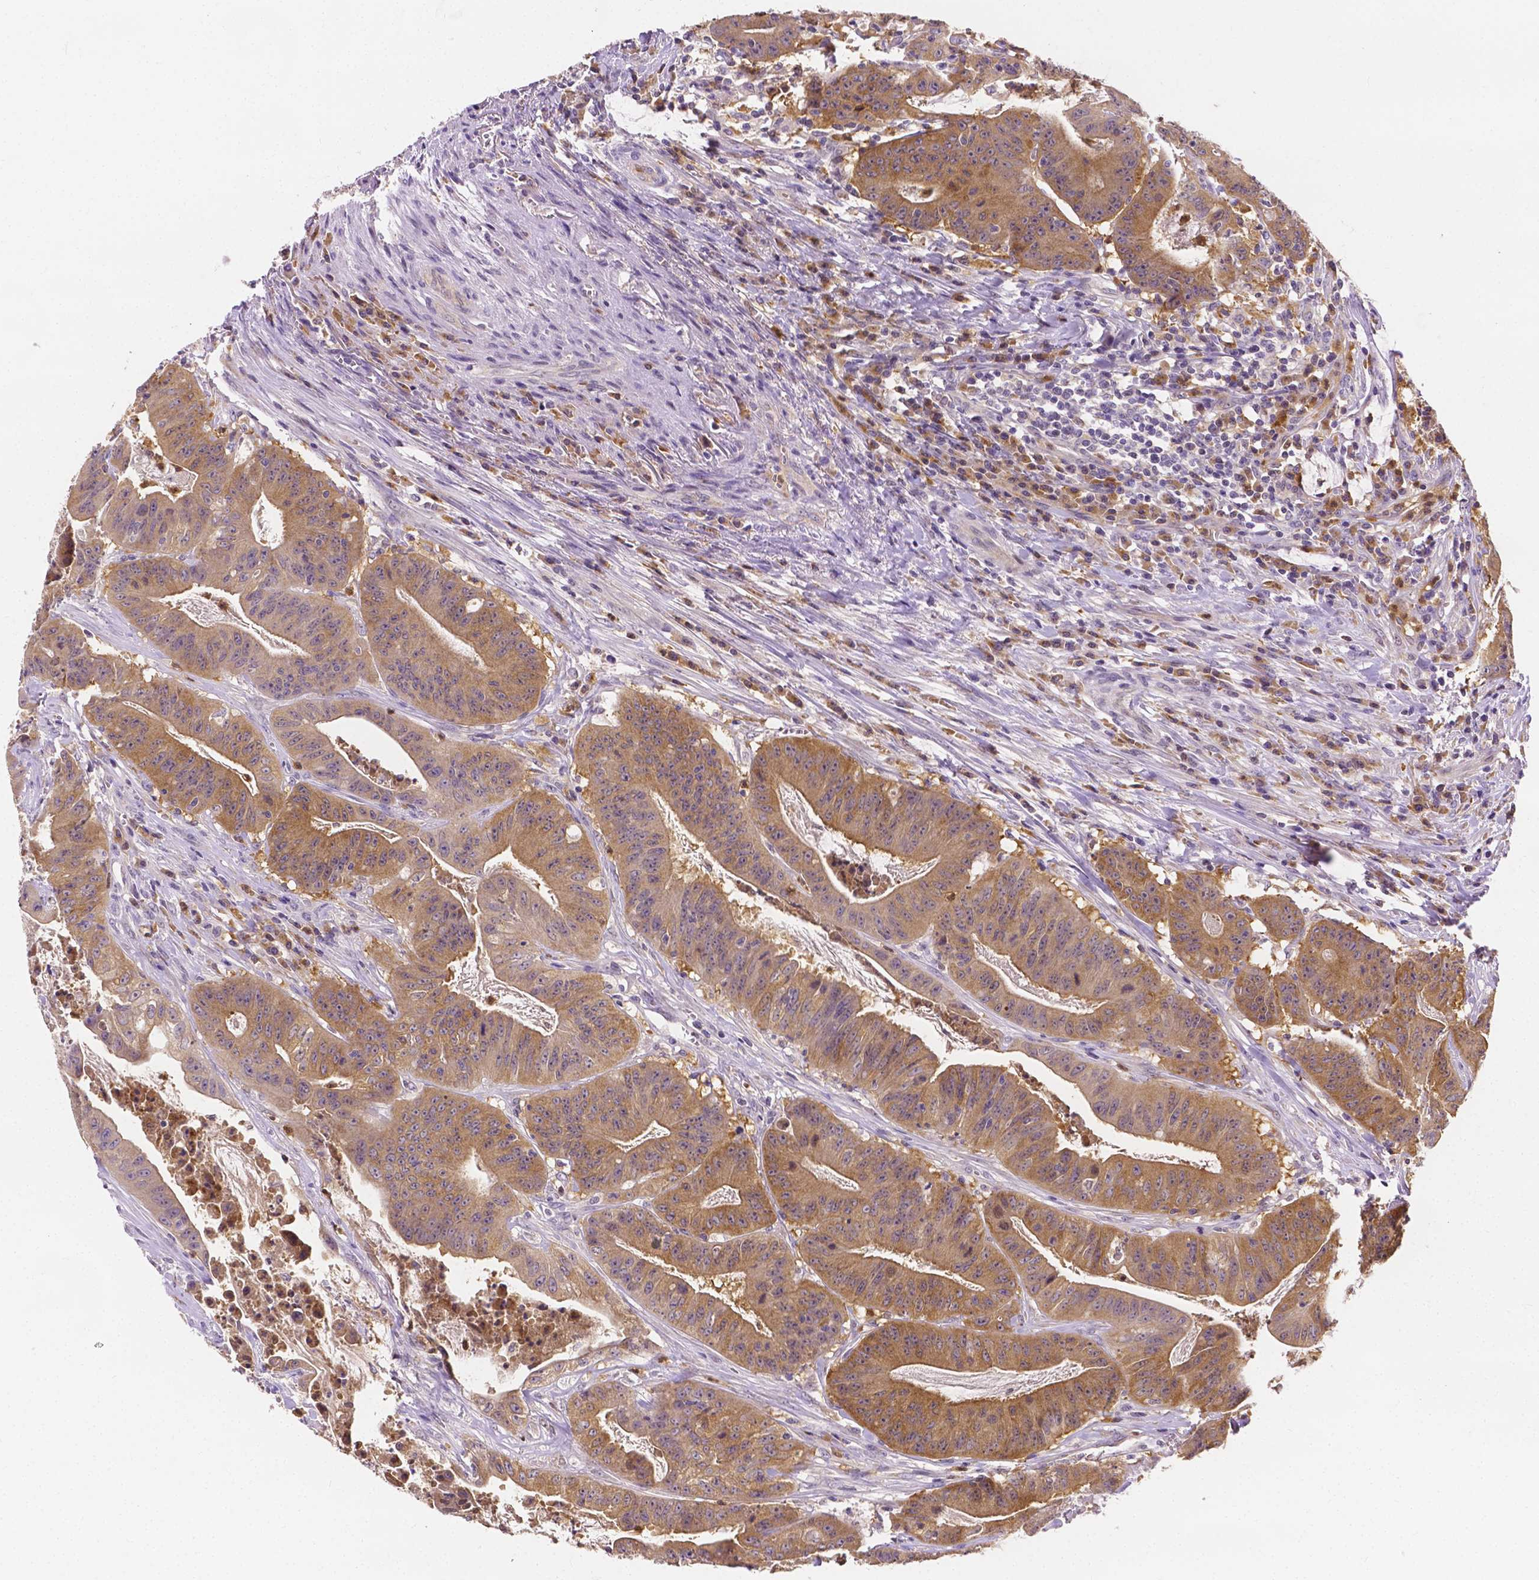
{"staining": {"intensity": "weak", "quantity": "25%-75%", "location": "cytoplasmic/membranous"}, "tissue": "colorectal cancer", "cell_type": "Tumor cells", "image_type": "cancer", "snomed": [{"axis": "morphology", "description": "Adenocarcinoma, NOS"}, {"axis": "topography", "description": "Colon"}], "caption": "IHC micrograph of neoplastic tissue: colorectal adenocarcinoma stained using immunohistochemistry exhibits low levels of weak protein expression localized specifically in the cytoplasmic/membranous of tumor cells, appearing as a cytoplasmic/membranous brown color.", "gene": "ZNRD2", "patient": {"sex": "male", "age": 33}}